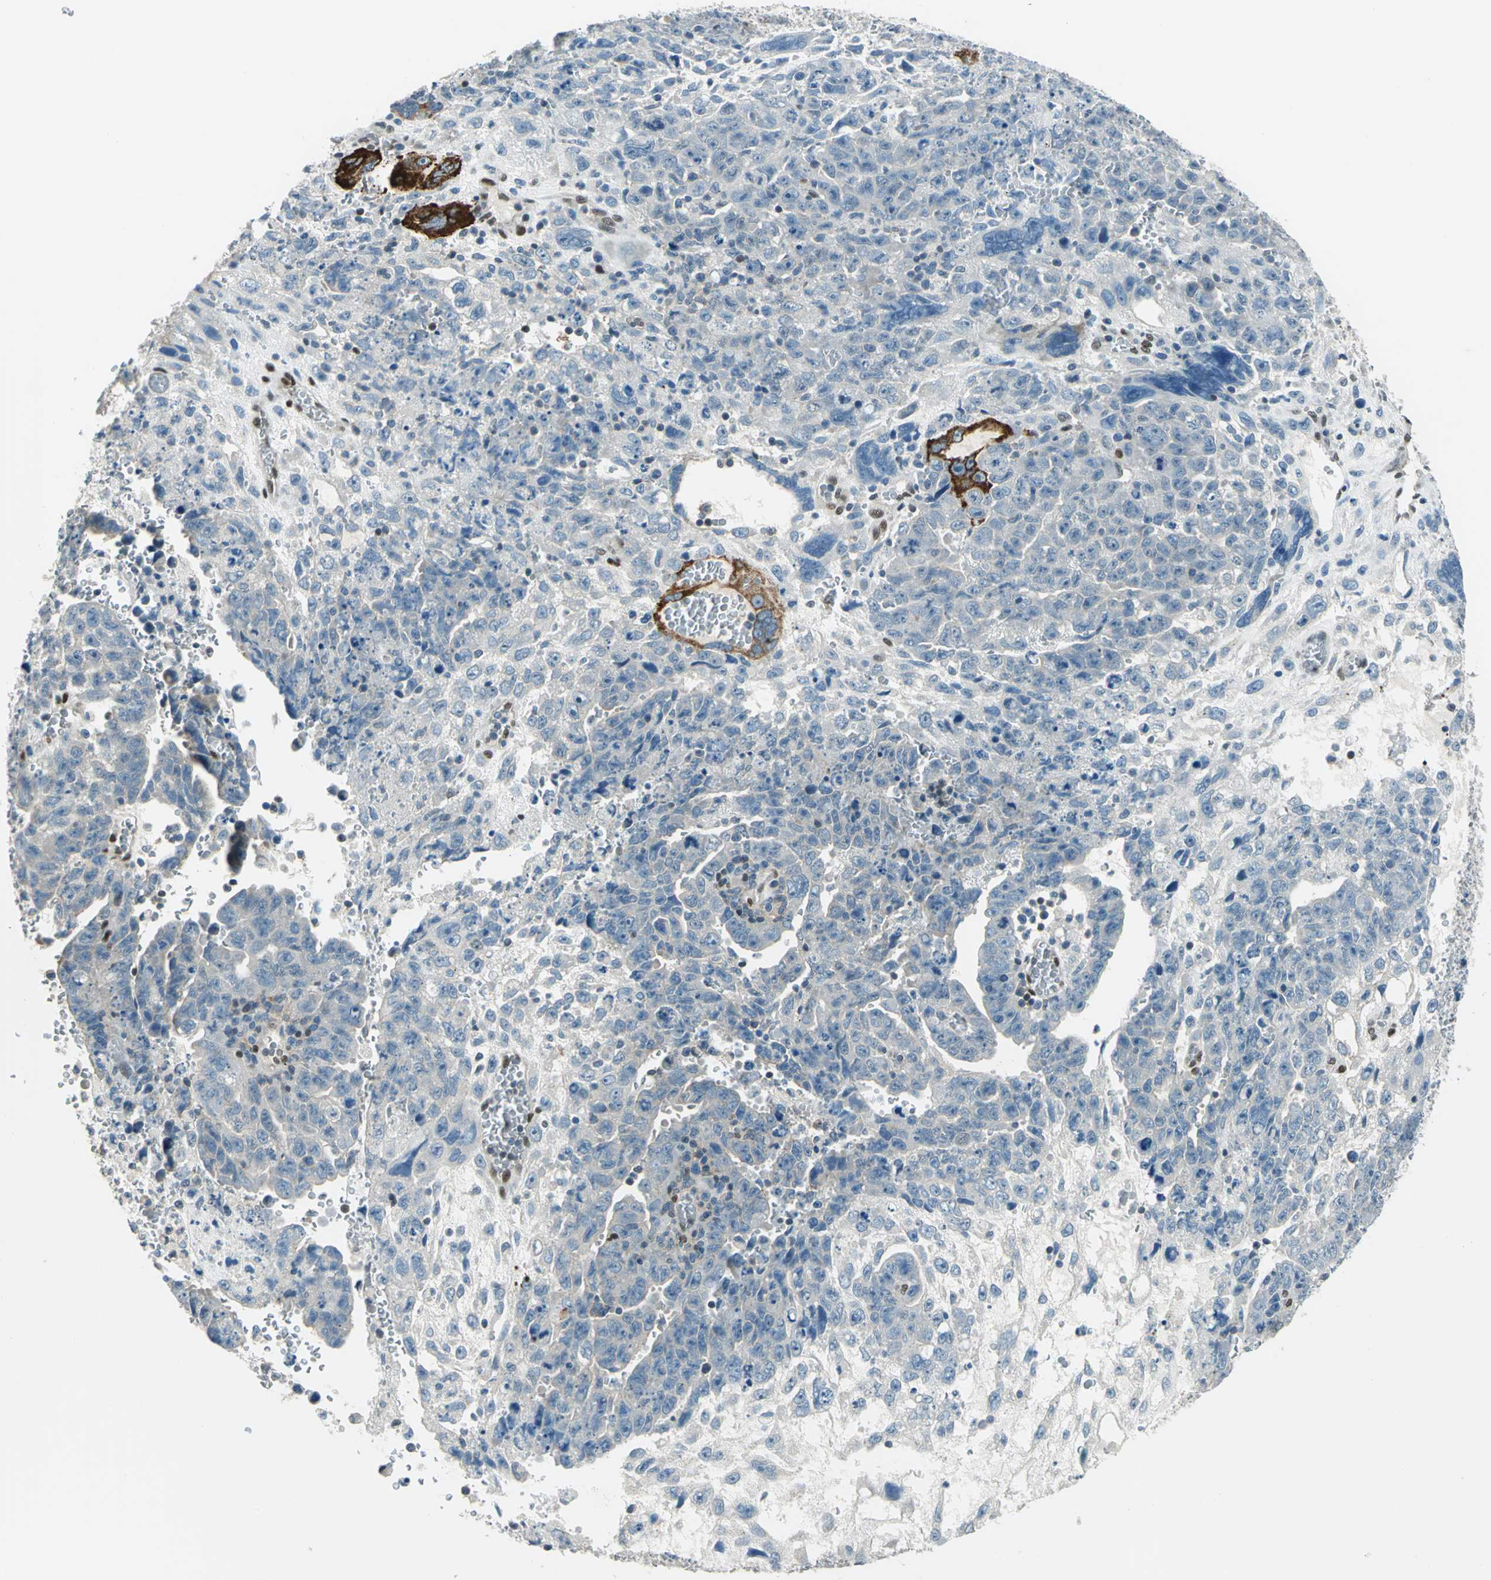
{"staining": {"intensity": "weak", "quantity": "25%-75%", "location": "cytoplasmic/membranous"}, "tissue": "testis cancer", "cell_type": "Tumor cells", "image_type": "cancer", "snomed": [{"axis": "morphology", "description": "Carcinoma, Embryonal, NOS"}, {"axis": "topography", "description": "Testis"}], "caption": "IHC micrograph of neoplastic tissue: embryonal carcinoma (testis) stained using immunohistochemistry reveals low levels of weak protein expression localized specifically in the cytoplasmic/membranous of tumor cells, appearing as a cytoplasmic/membranous brown color.", "gene": "NFIA", "patient": {"sex": "male", "age": 28}}